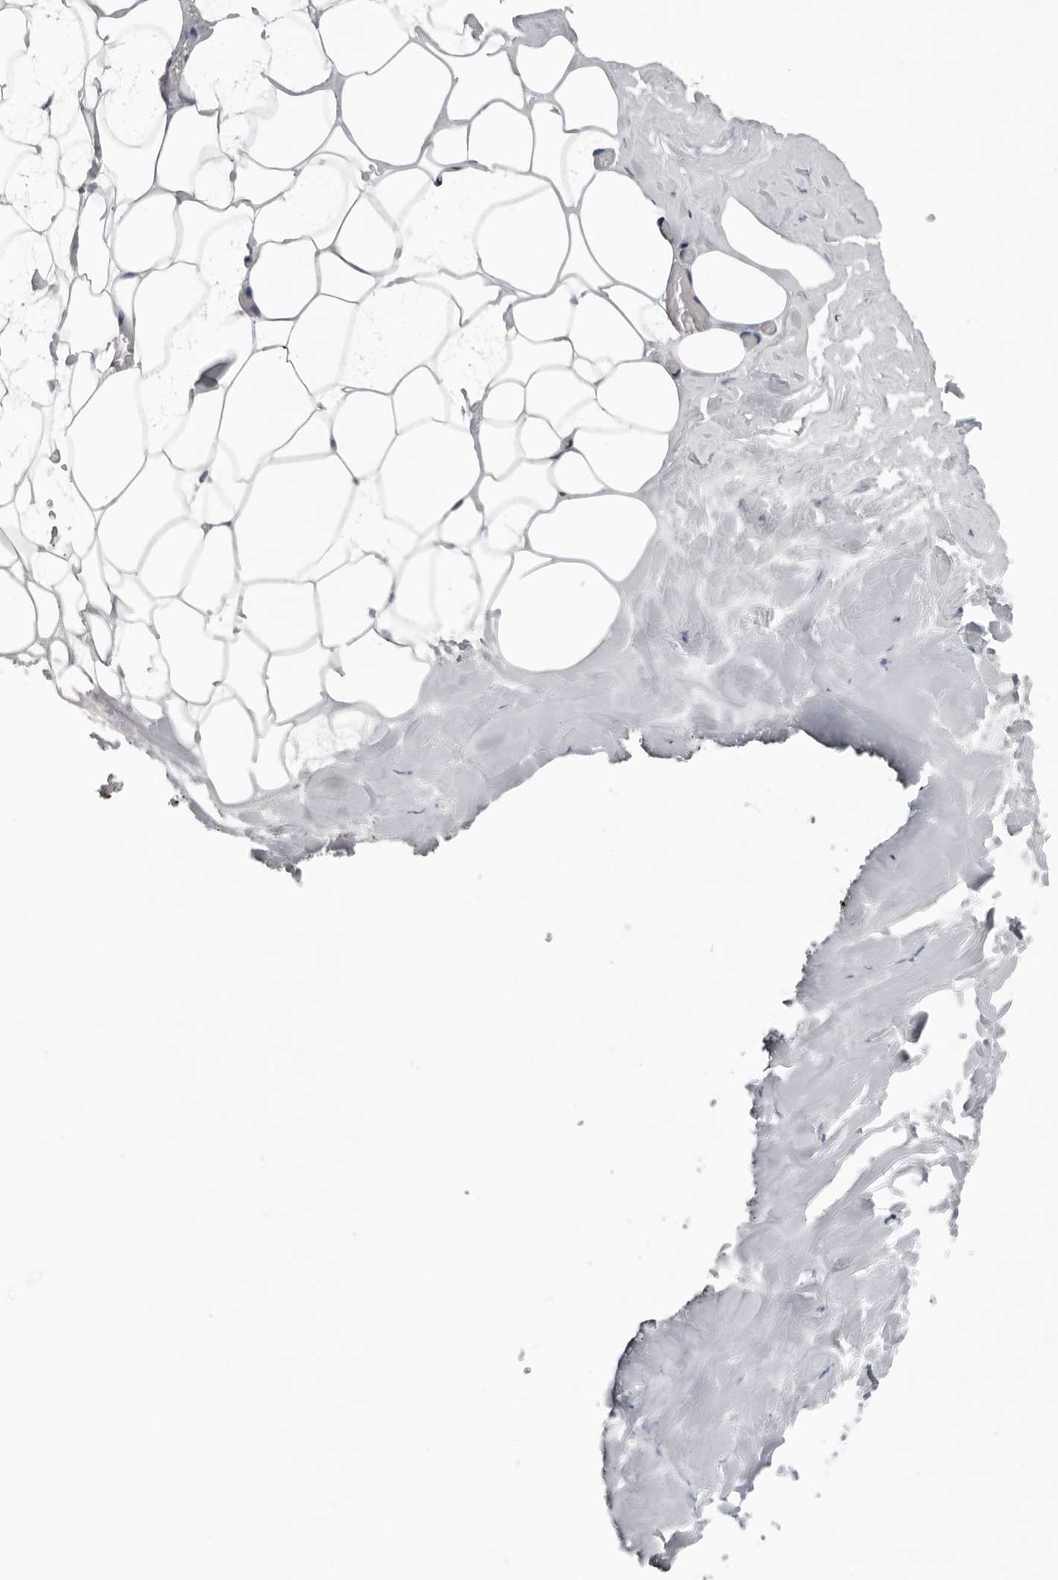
{"staining": {"intensity": "negative", "quantity": "none", "location": "none"}, "tissue": "adipose tissue", "cell_type": "Adipocytes", "image_type": "normal", "snomed": [{"axis": "morphology", "description": "Normal tissue, NOS"}, {"axis": "morphology", "description": "Fibrosis, NOS"}, {"axis": "topography", "description": "Breast"}, {"axis": "topography", "description": "Adipose tissue"}], "caption": "Immunohistochemistry image of benign adipose tissue: adipose tissue stained with DAB exhibits no significant protein positivity in adipocytes.", "gene": "CPT2", "patient": {"sex": "female", "age": 39}}